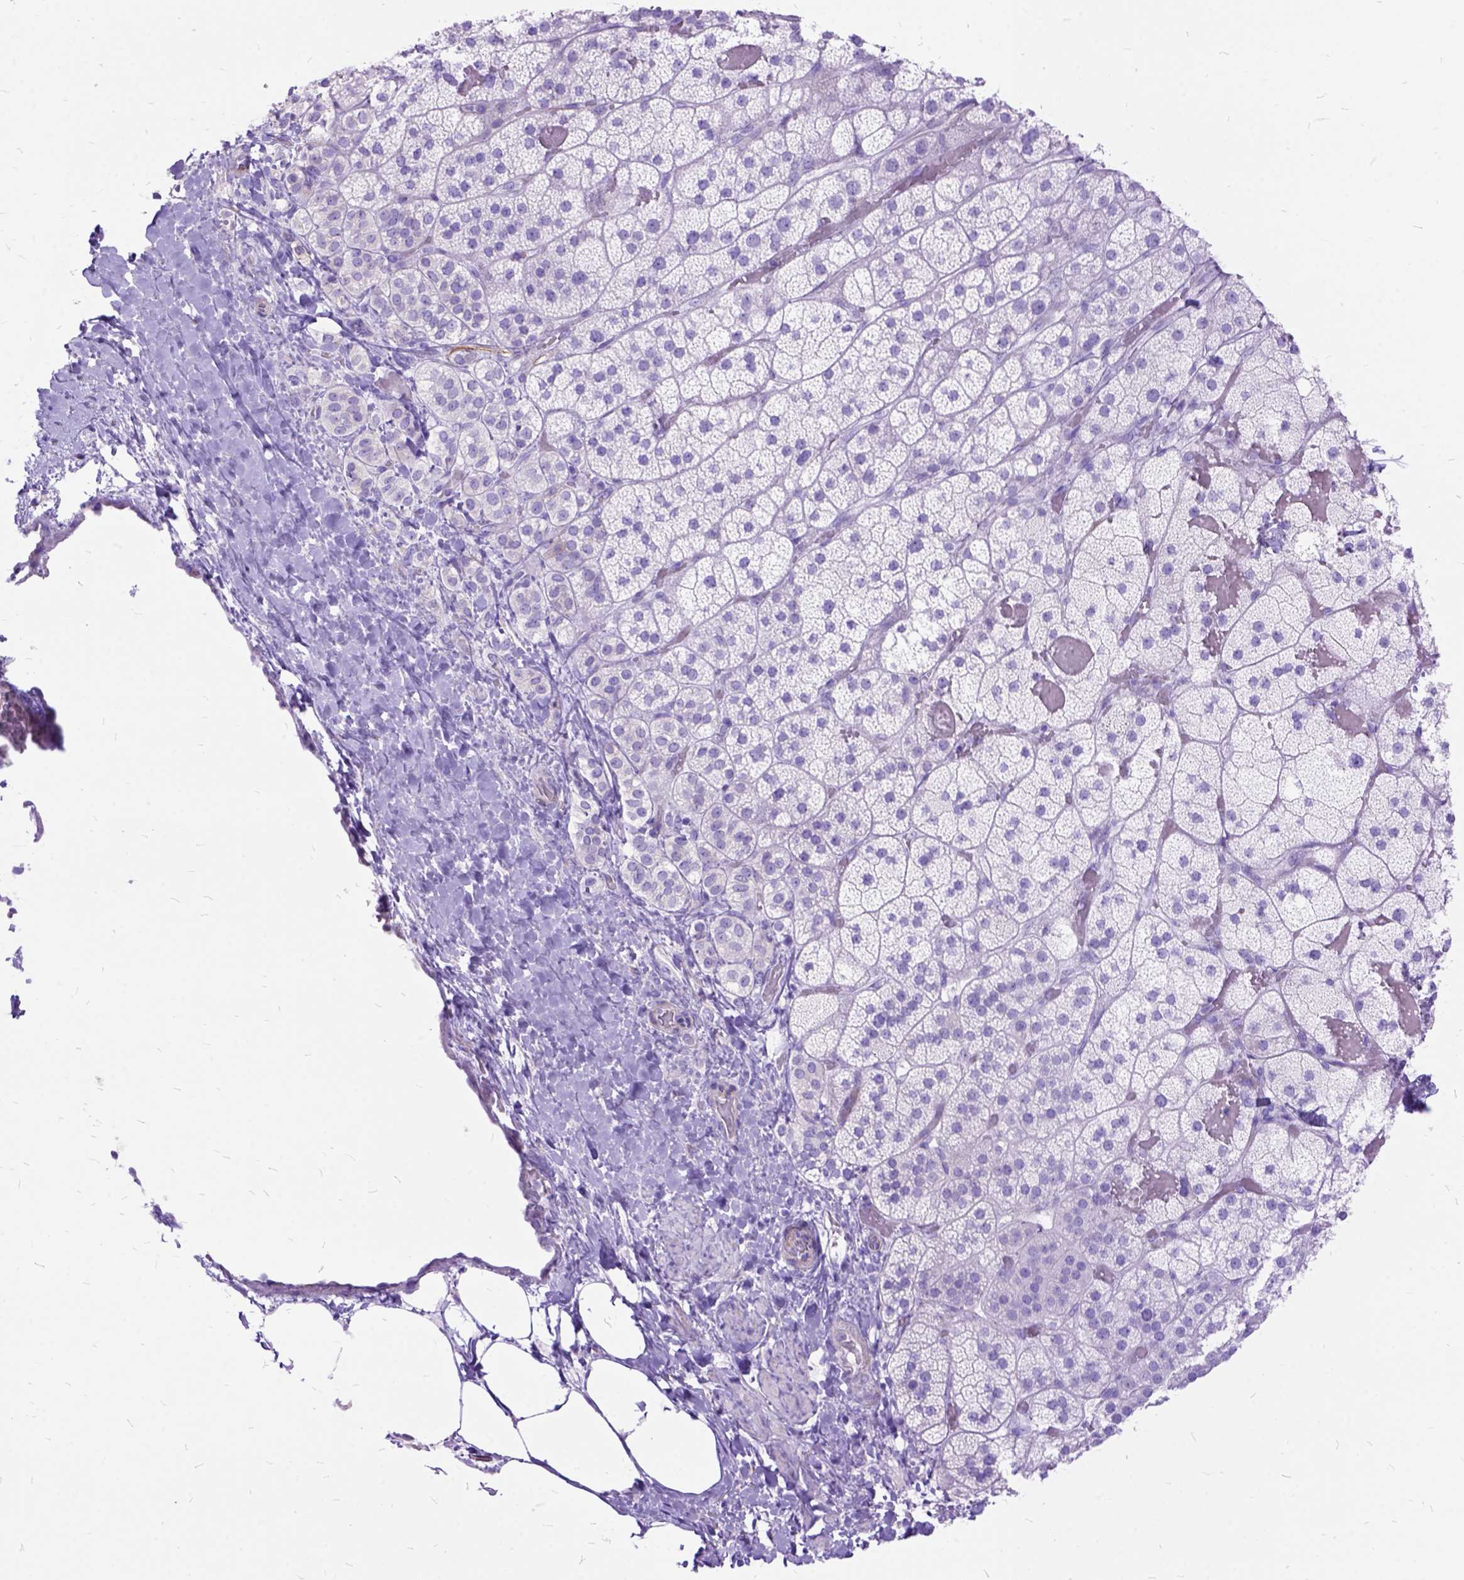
{"staining": {"intensity": "negative", "quantity": "none", "location": "none"}, "tissue": "adrenal gland", "cell_type": "Glandular cells", "image_type": "normal", "snomed": [{"axis": "morphology", "description": "Normal tissue, NOS"}, {"axis": "topography", "description": "Adrenal gland"}], "caption": "Immunohistochemistry (IHC) micrograph of unremarkable adrenal gland: human adrenal gland stained with DAB reveals no significant protein staining in glandular cells.", "gene": "DNAH2", "patient": {"sex": "male", "age": 57}}